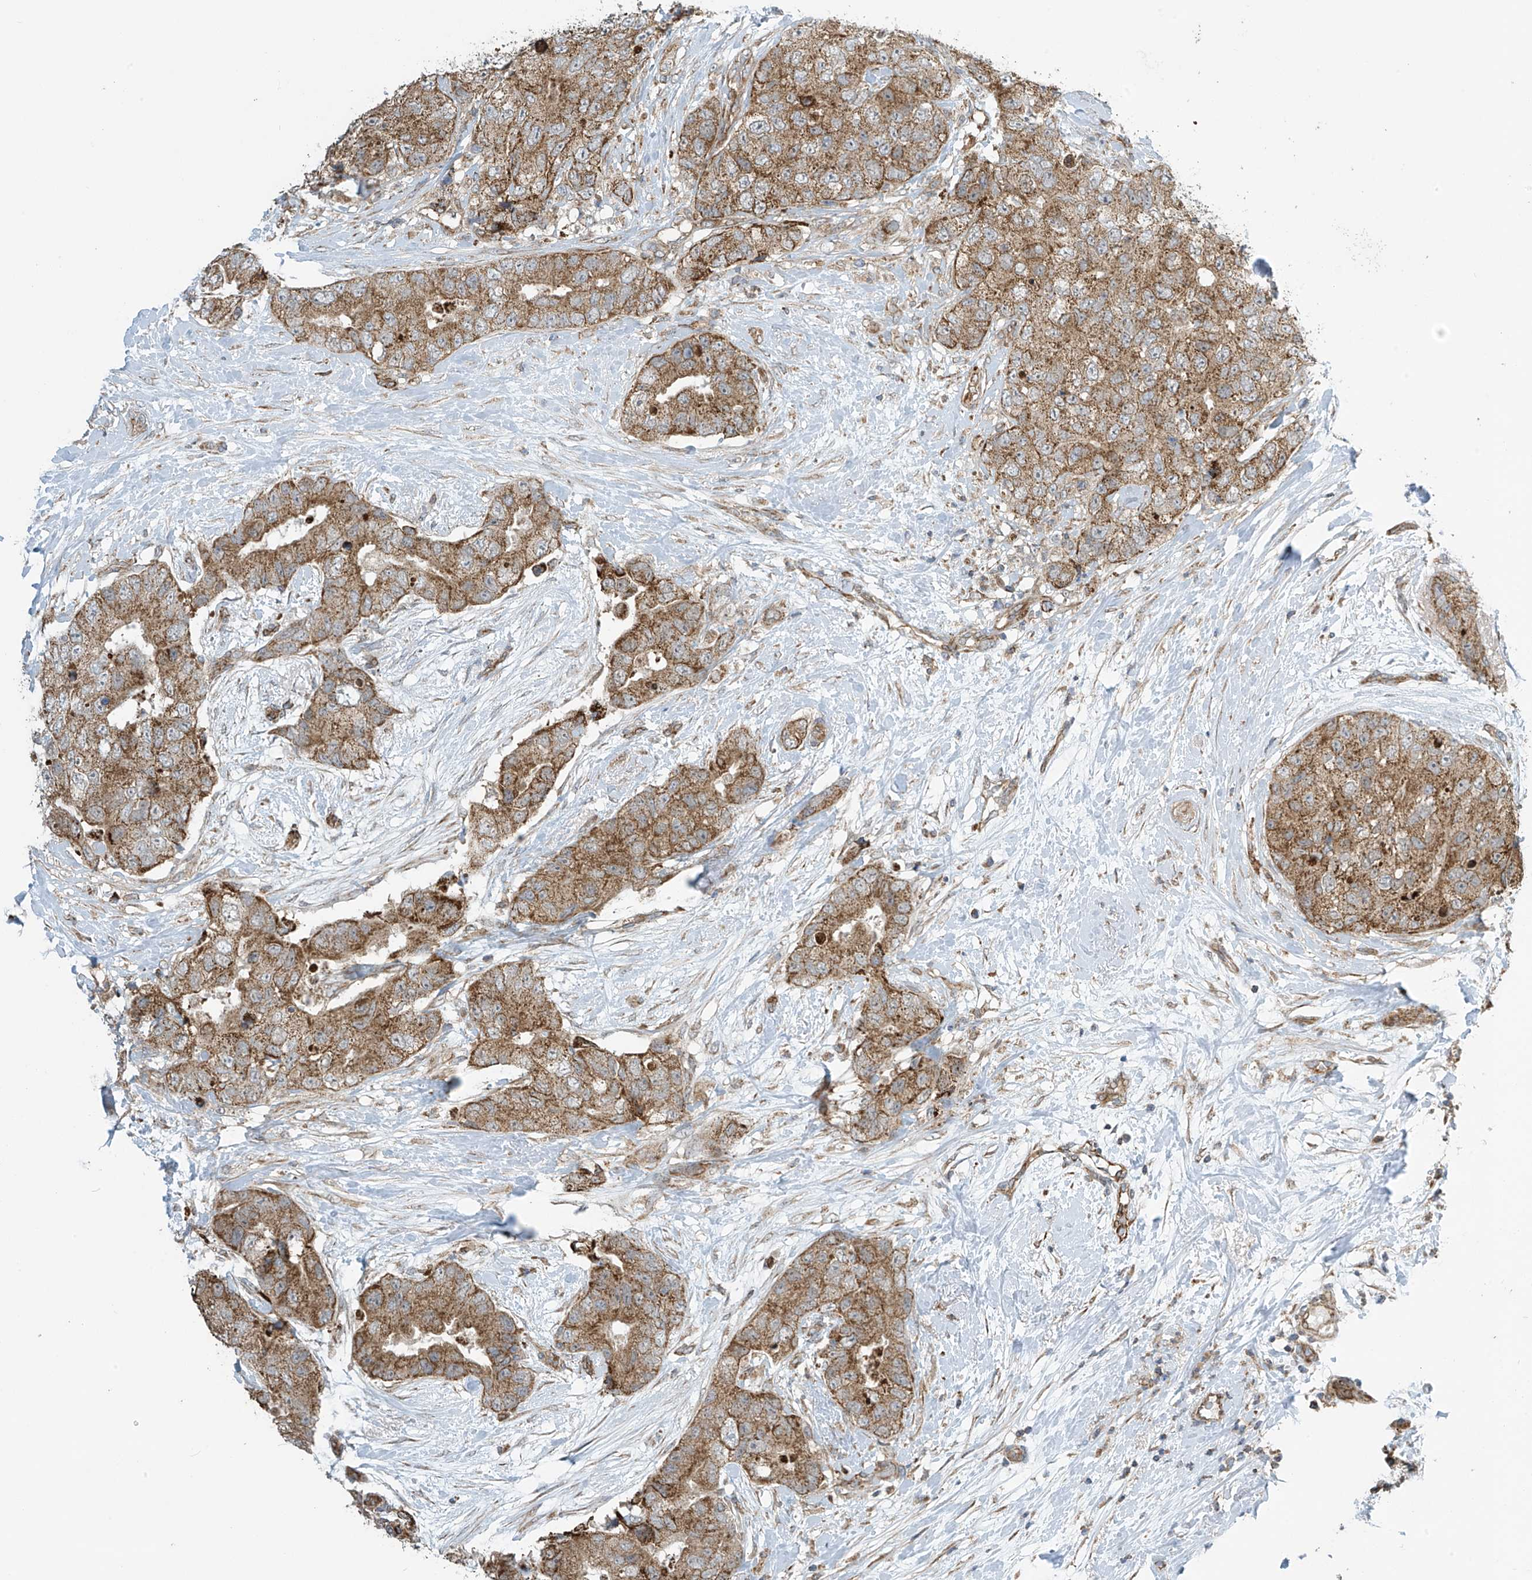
{"staining": {"intensity": "moderate", "quantity": ">75%", "location": "cytoplasmic/membranous"}, "tissue": "breast cancer", "cell_type": "Tumor cells", "image_type": "cancer", "snomed": [{"axis": "morphology", "description": "Duct carcinoma"}, {"axis": "topography", "description": "Breast"}], "caption": "A high-resolution photomicrograph shows immunohistochemistry (IHC) staining of intraductal carcinoma (breast), which shows moderate cytoplasmic/membranous positivity in approximately >75% of tumor cells.", "gene": "METTL6", "patient": {"sex": "female", "age": 62}}